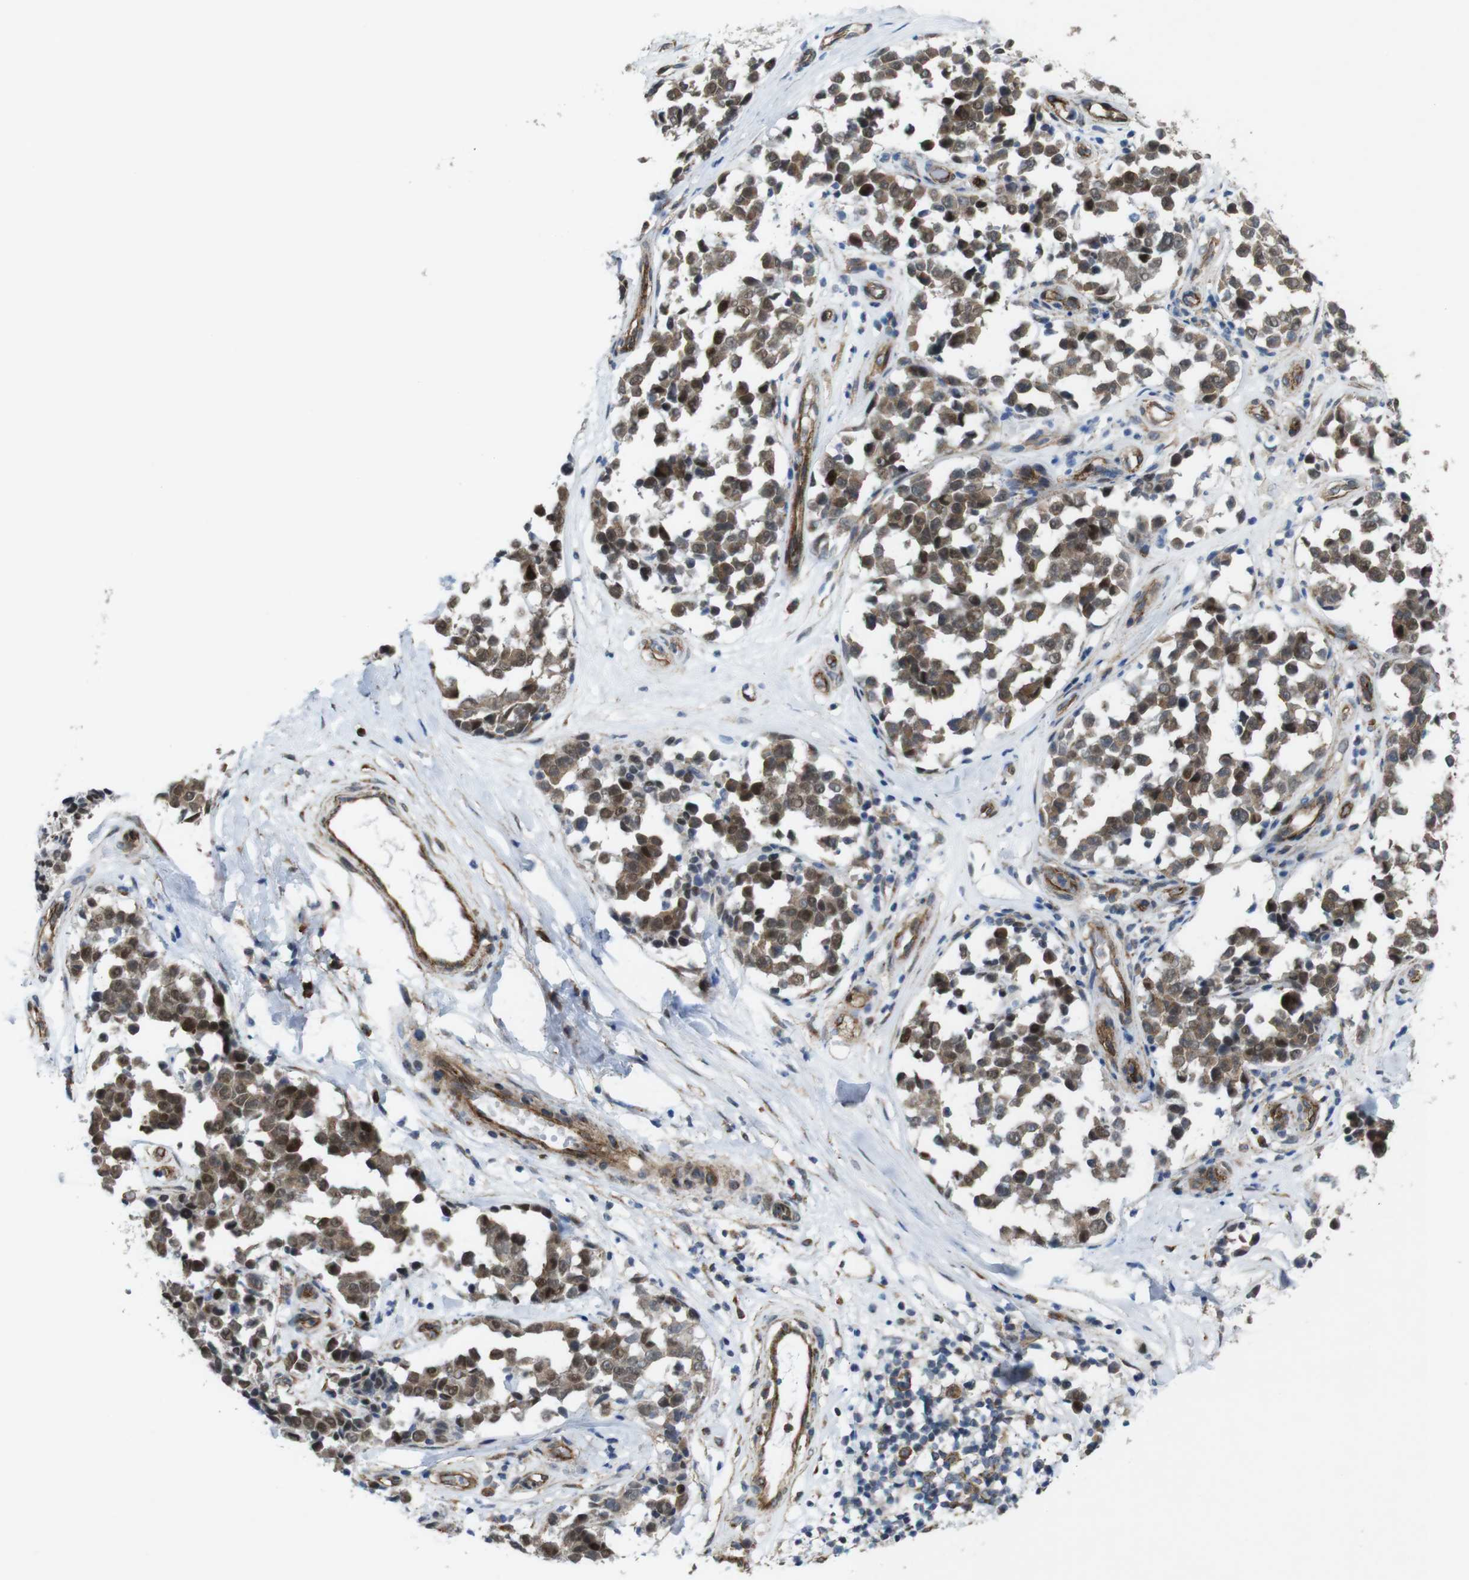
{"staining": {"intensity": "moderate", "quantity": ">75%", "location": "cytoplasmic/membranous,nuclear"}, "tissue": "melanoma", "cell_type": "Tumor cells", "image_type": "cancer", "snomed": [{"axis": "morphology", "description": "Malignant melanoma, NOS"}, {"axis": "topography", "description": "Skin"}], "caption": "Tumor cells show medium levels of moderate cytoplasmic/membranous and nuclear expression in approximately >75% of cells in human melanoma. (DAB (3,3'-diaminobenzidine) IHC with brightfield microscopy, high magnification).", "gene": "PTGER4", "patient": {"sex": "female", "age": 64}}